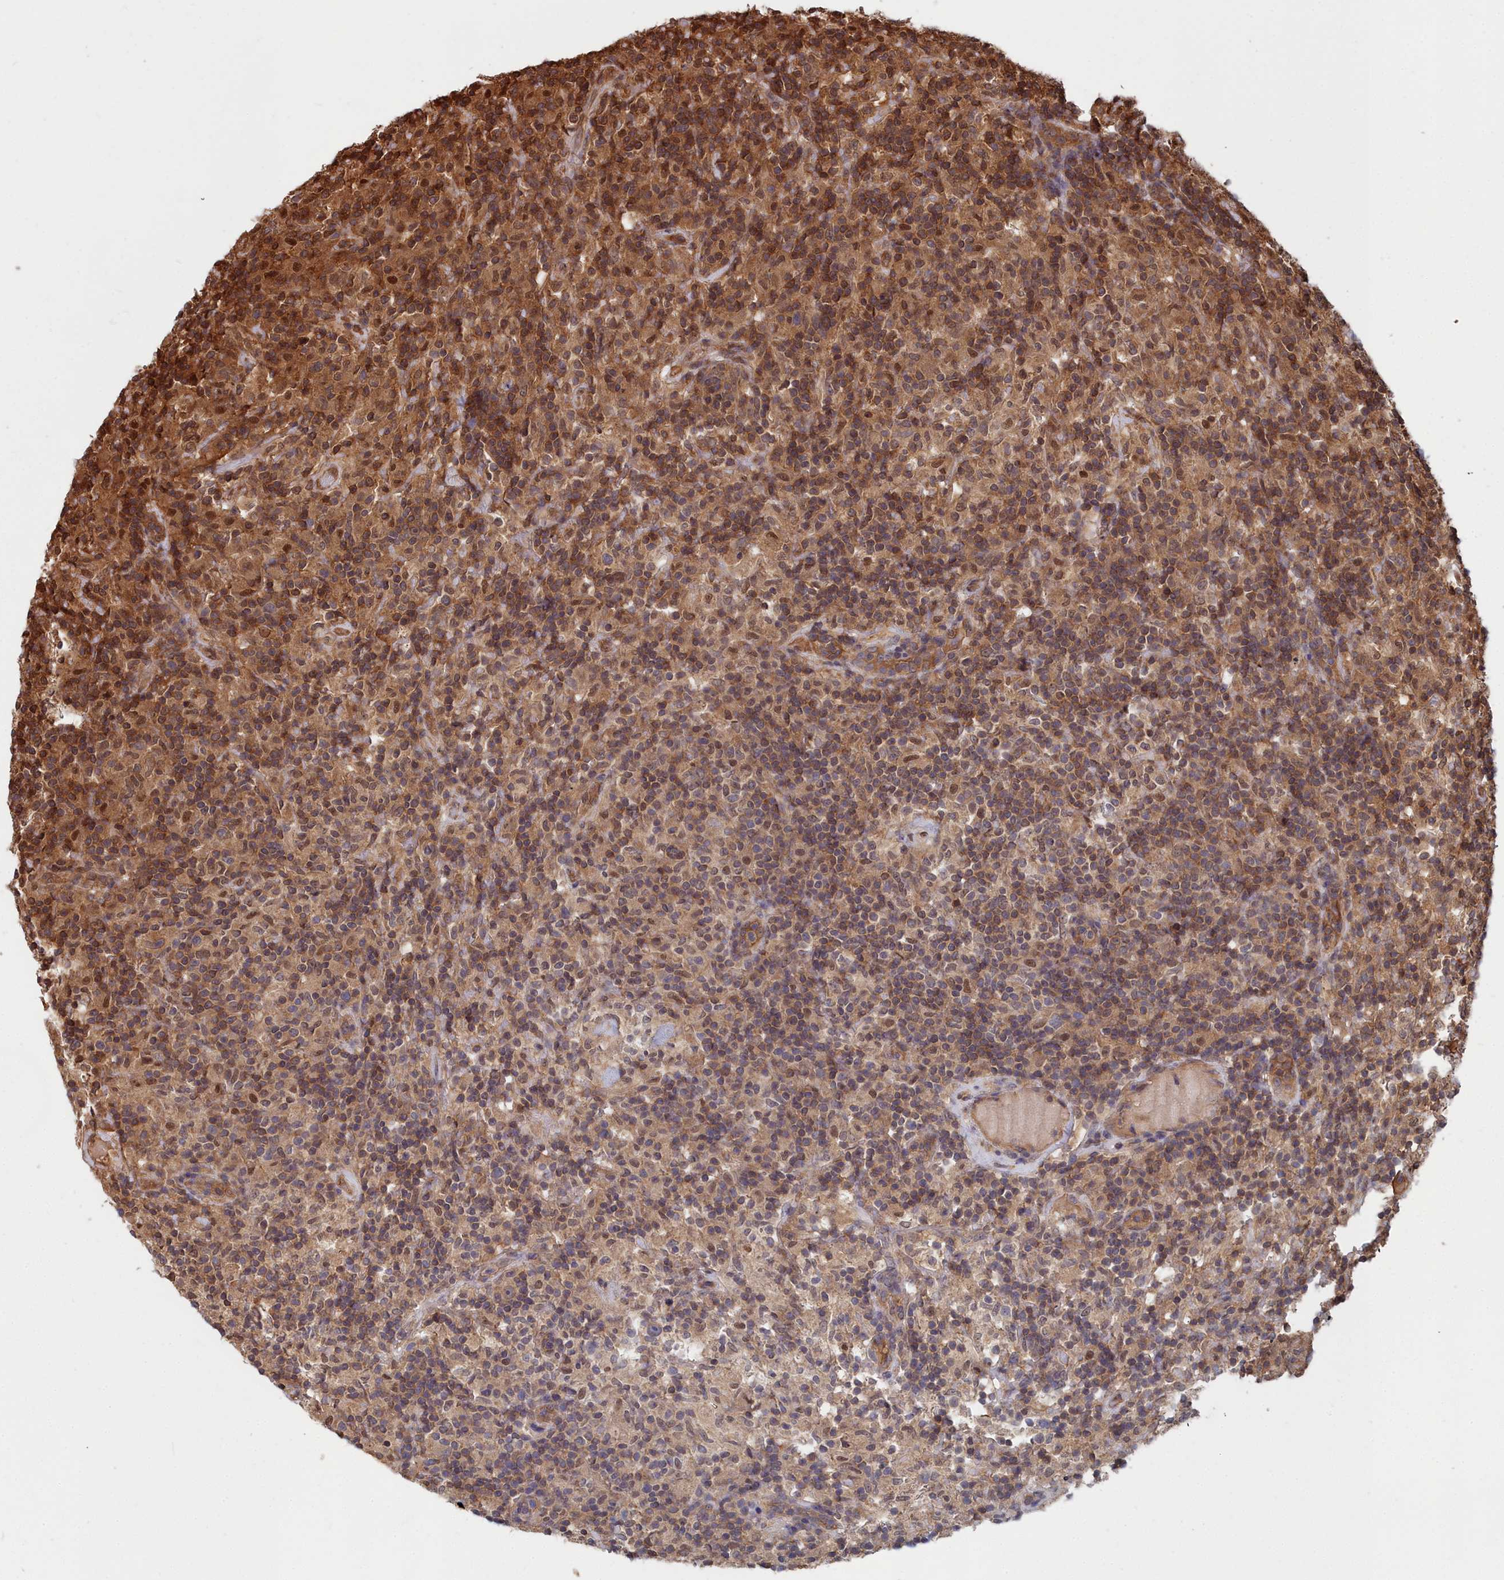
{"staining": {"intensity": "weak", "quantity": "25%-75%", "location": "cytoplasmic/membranous"}, "tissue": "lymphoma", "cell_type": "Tumor cells", "image_type": "cancer", "snomed": [{"axis": "morphology", "description": "Hodgkin's disease, NOS"}, {"axis": "topography", "description": "Lymph node"}], "caption": "Human Hodgkin's disease stained with a protein marker exhibits weak staining in tumor cells.", "gene": "GFRA2", "patient": {"sex": "male", "age": 70}}